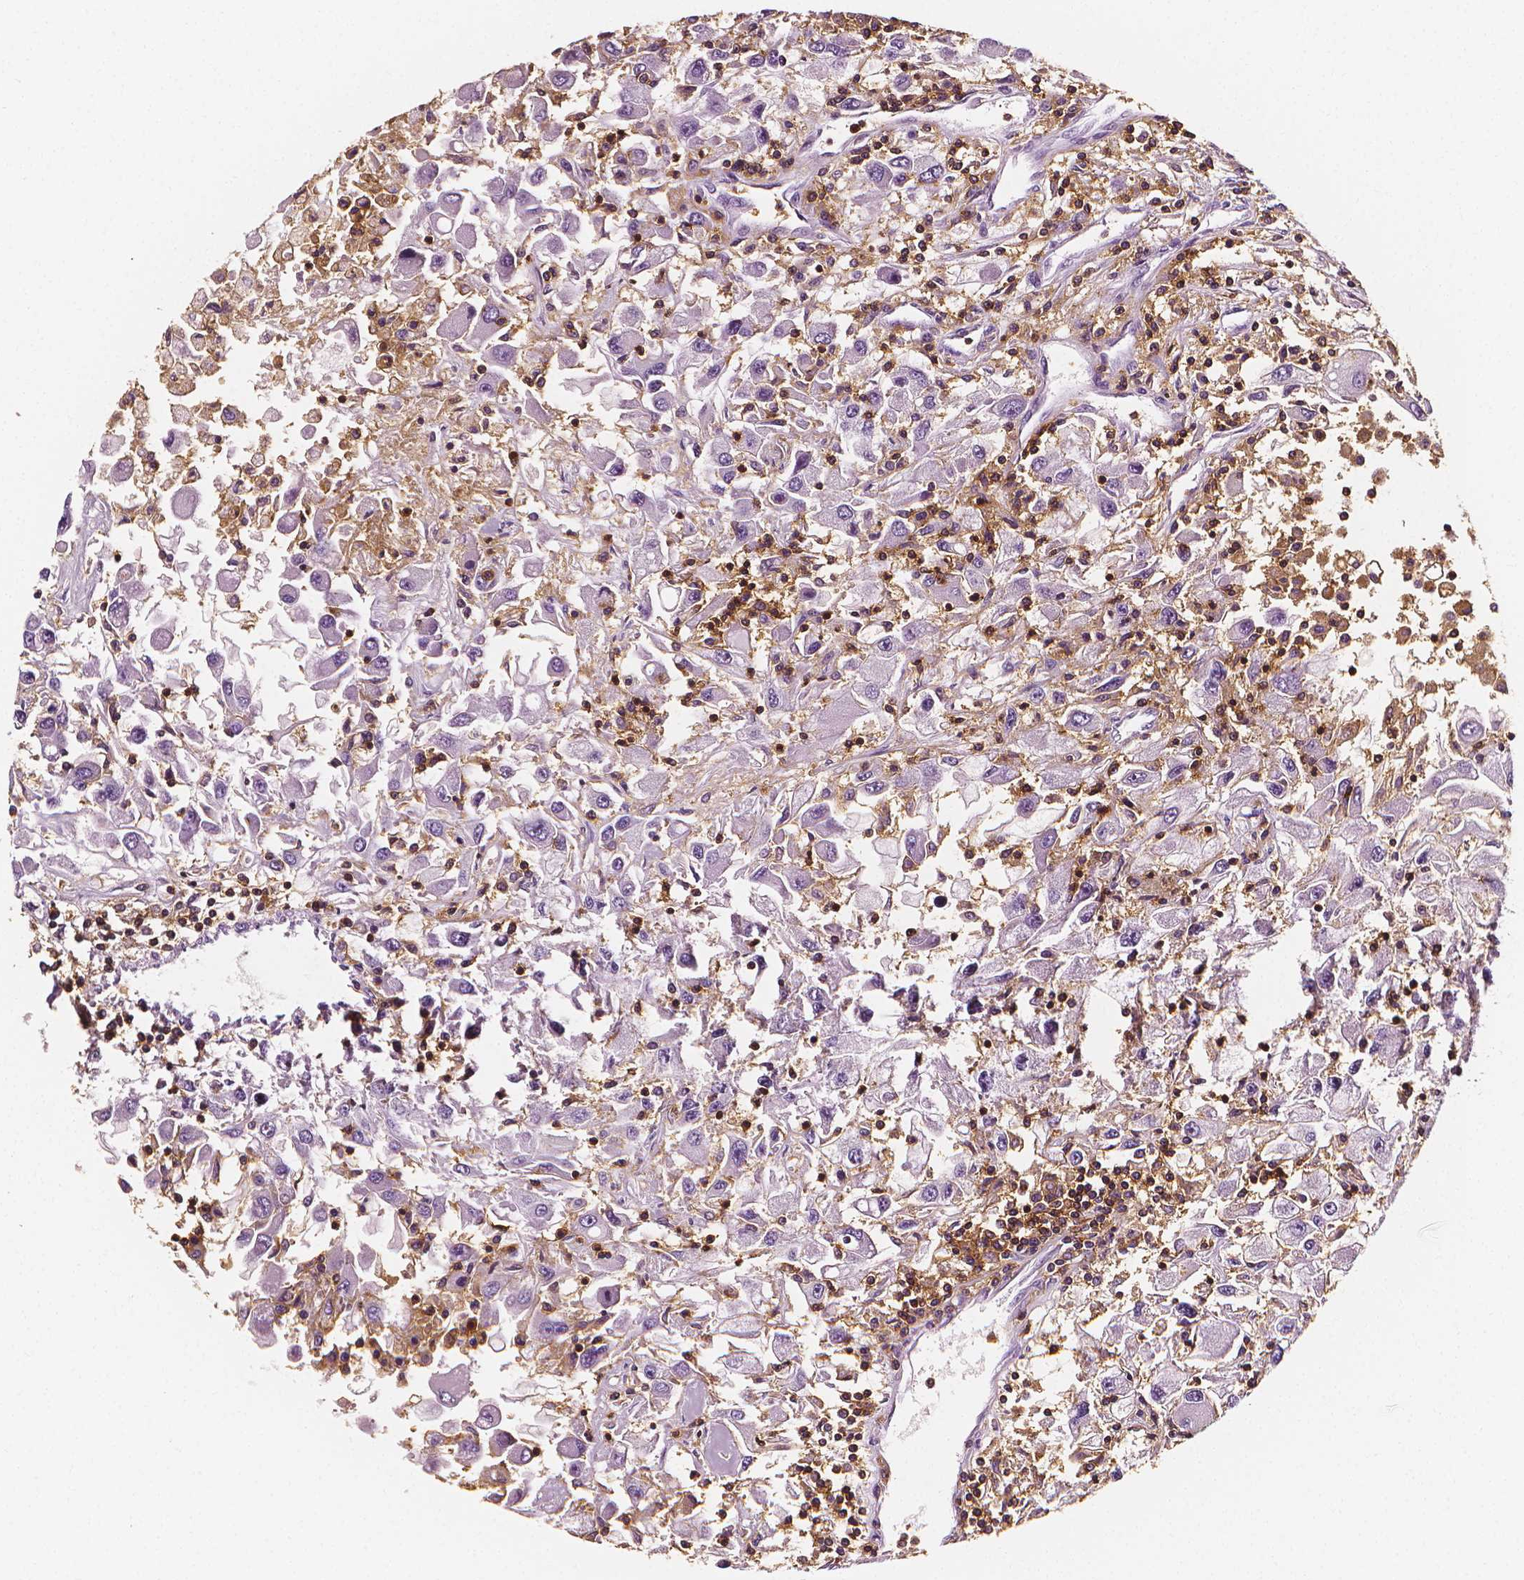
{"staining": {"intensity": "negative", "quantity": "none", "location": "none"}, "tissue": "renal cancer", "cell_type": "Tumor cells", "image_type": "cancer", "snomed": [{"axis": "morphology", "description": "Adenocarcinoma, NOS"}, {"axis": "topography", "description": "Kidney"}], "caption": "DAB (3,3'-diaminobenzidine) immunohistochemical staining of human adenocarcinoma (renal) reveals no significant expression in tumor cells.", "gene": "PTPRC", "patient": {"sex": "female", "age": 67}}